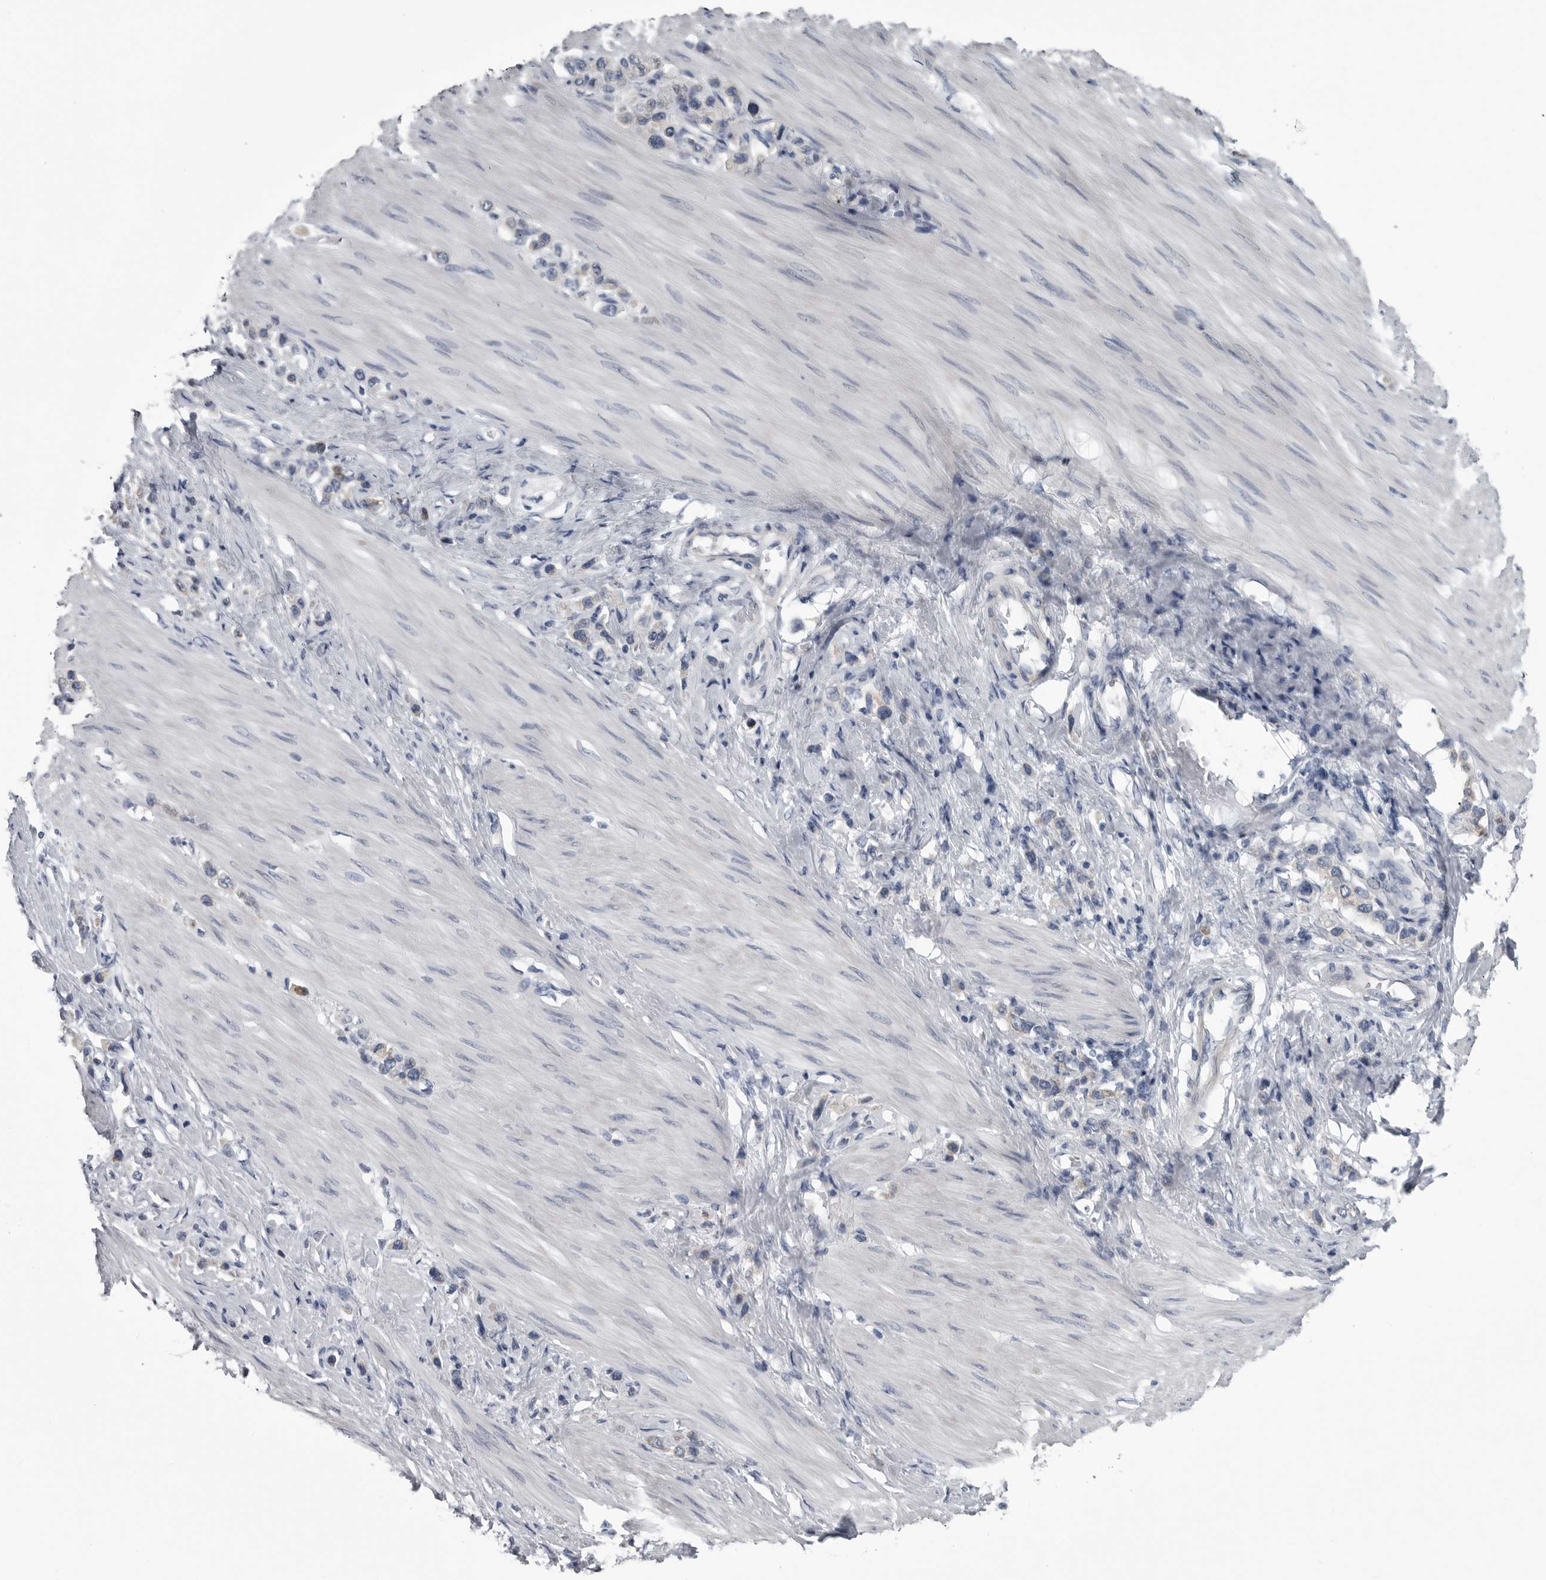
{"staining": {"intensity": "weak", "quantity": "<25%", "location": "cytoplasmic/membranous"}, "tissue": "stomach cancer", "cell_type": "Tumor cells", "image_type": "cancer", "snomed": [{"axis": "morphology", "description": "Adenocarcinoma, NOS"}, {"axis": "topography", "description": "Stomach"}], "caption": "Tumor cells are negative for protein expression in human stomach cancer (adenocarcinoma).", "gene": "MYOC", "patient": {"sex": "female", "age": 65}}